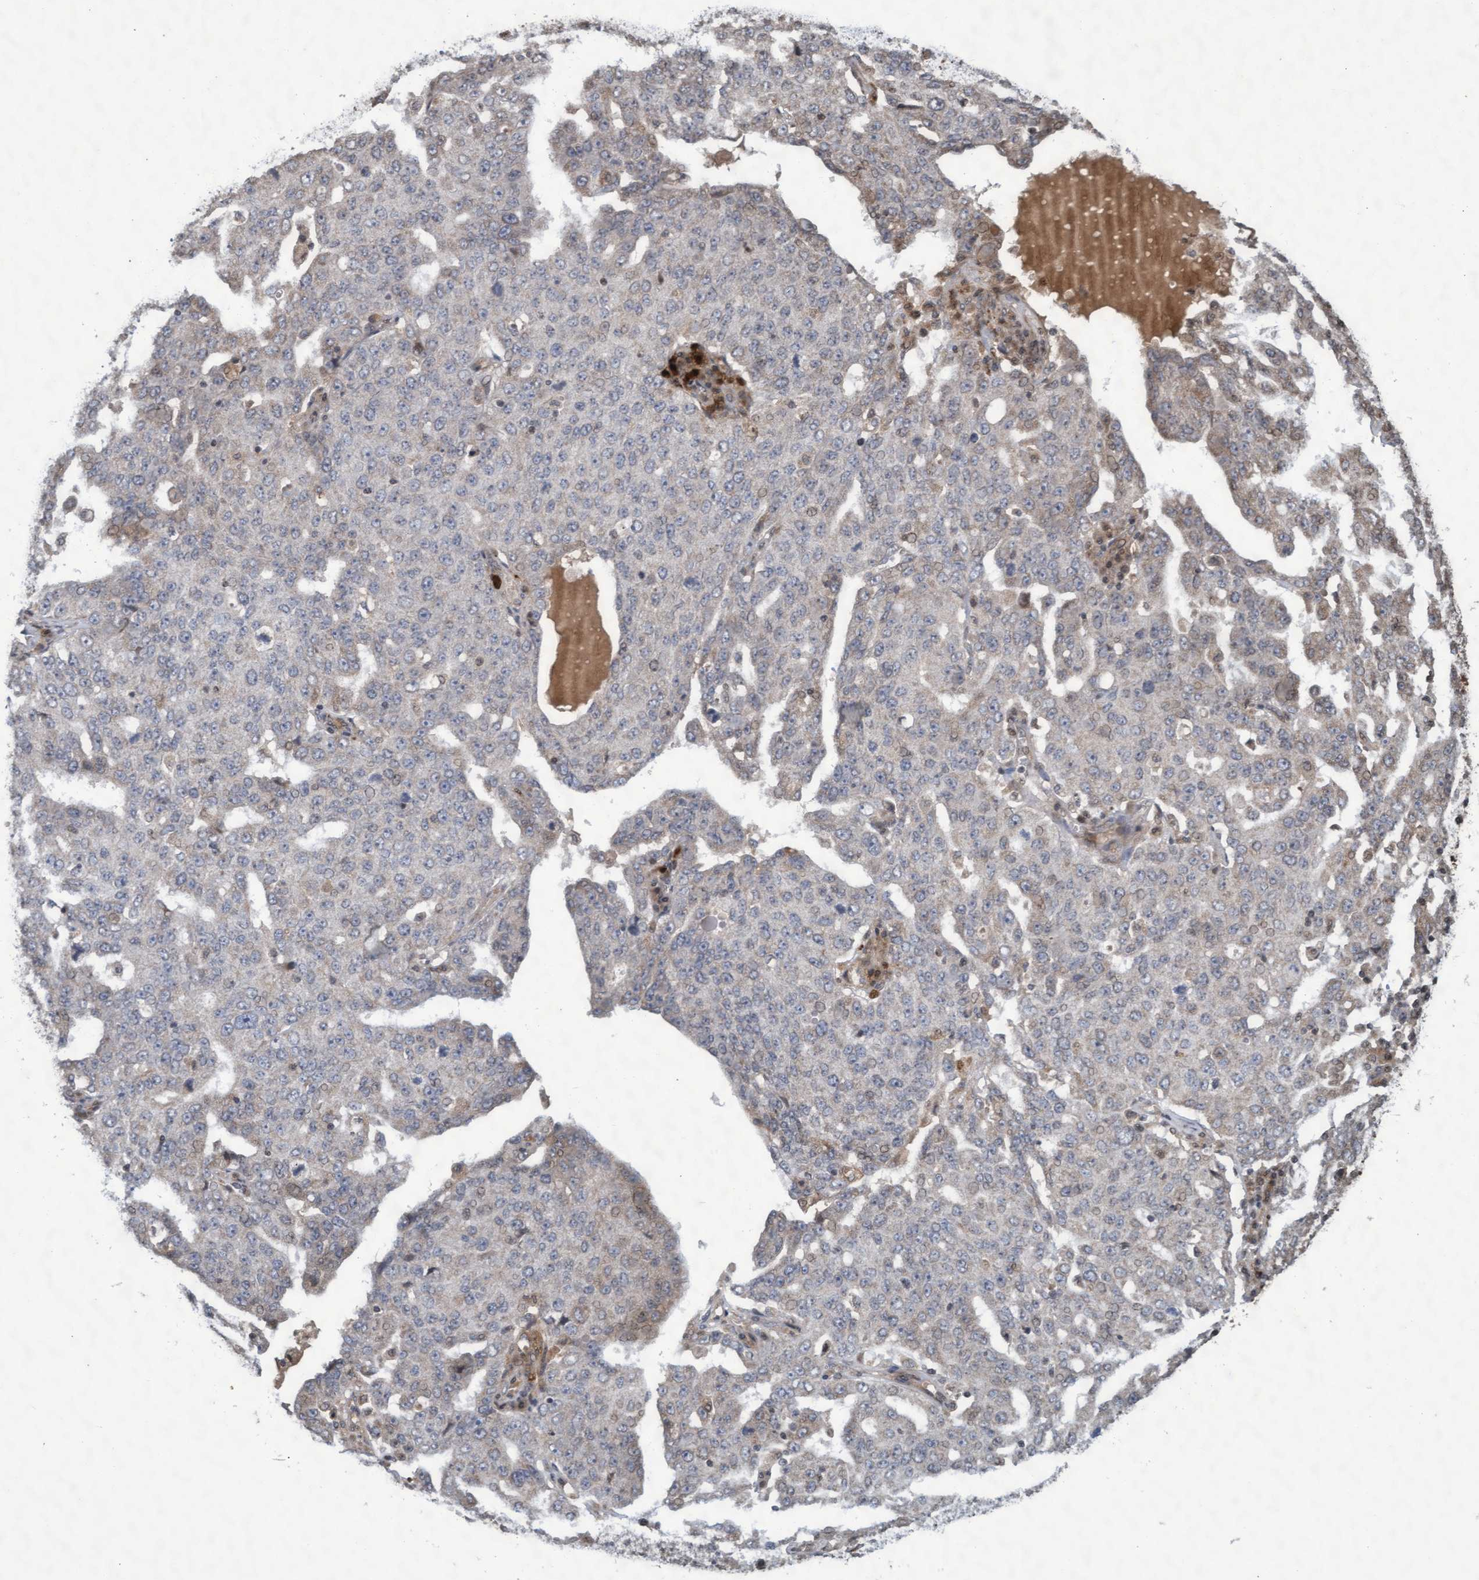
{"staining": {"intensity": "weak", "quantity": "<25%", "location": "cytoplasmic/membranous"}, "tissue": "ovarian cancer", "cell_type": "Tumor cells", "image_type": "cancer", "snomed": [{"axis": "morphology", "description": "Carcinoma, endometroid"}, {"axis": "topography", "description": "Ovary"}], "caption": "This photomicrograph is of endometroid carcinoma (ovarian) stained with IHC to label a protein in brown with the nuclei are counter-stained blue. There is no staining in tumor cells.", "gene": "KCNC2", "patient": {"sex": "female", "age": 62}}